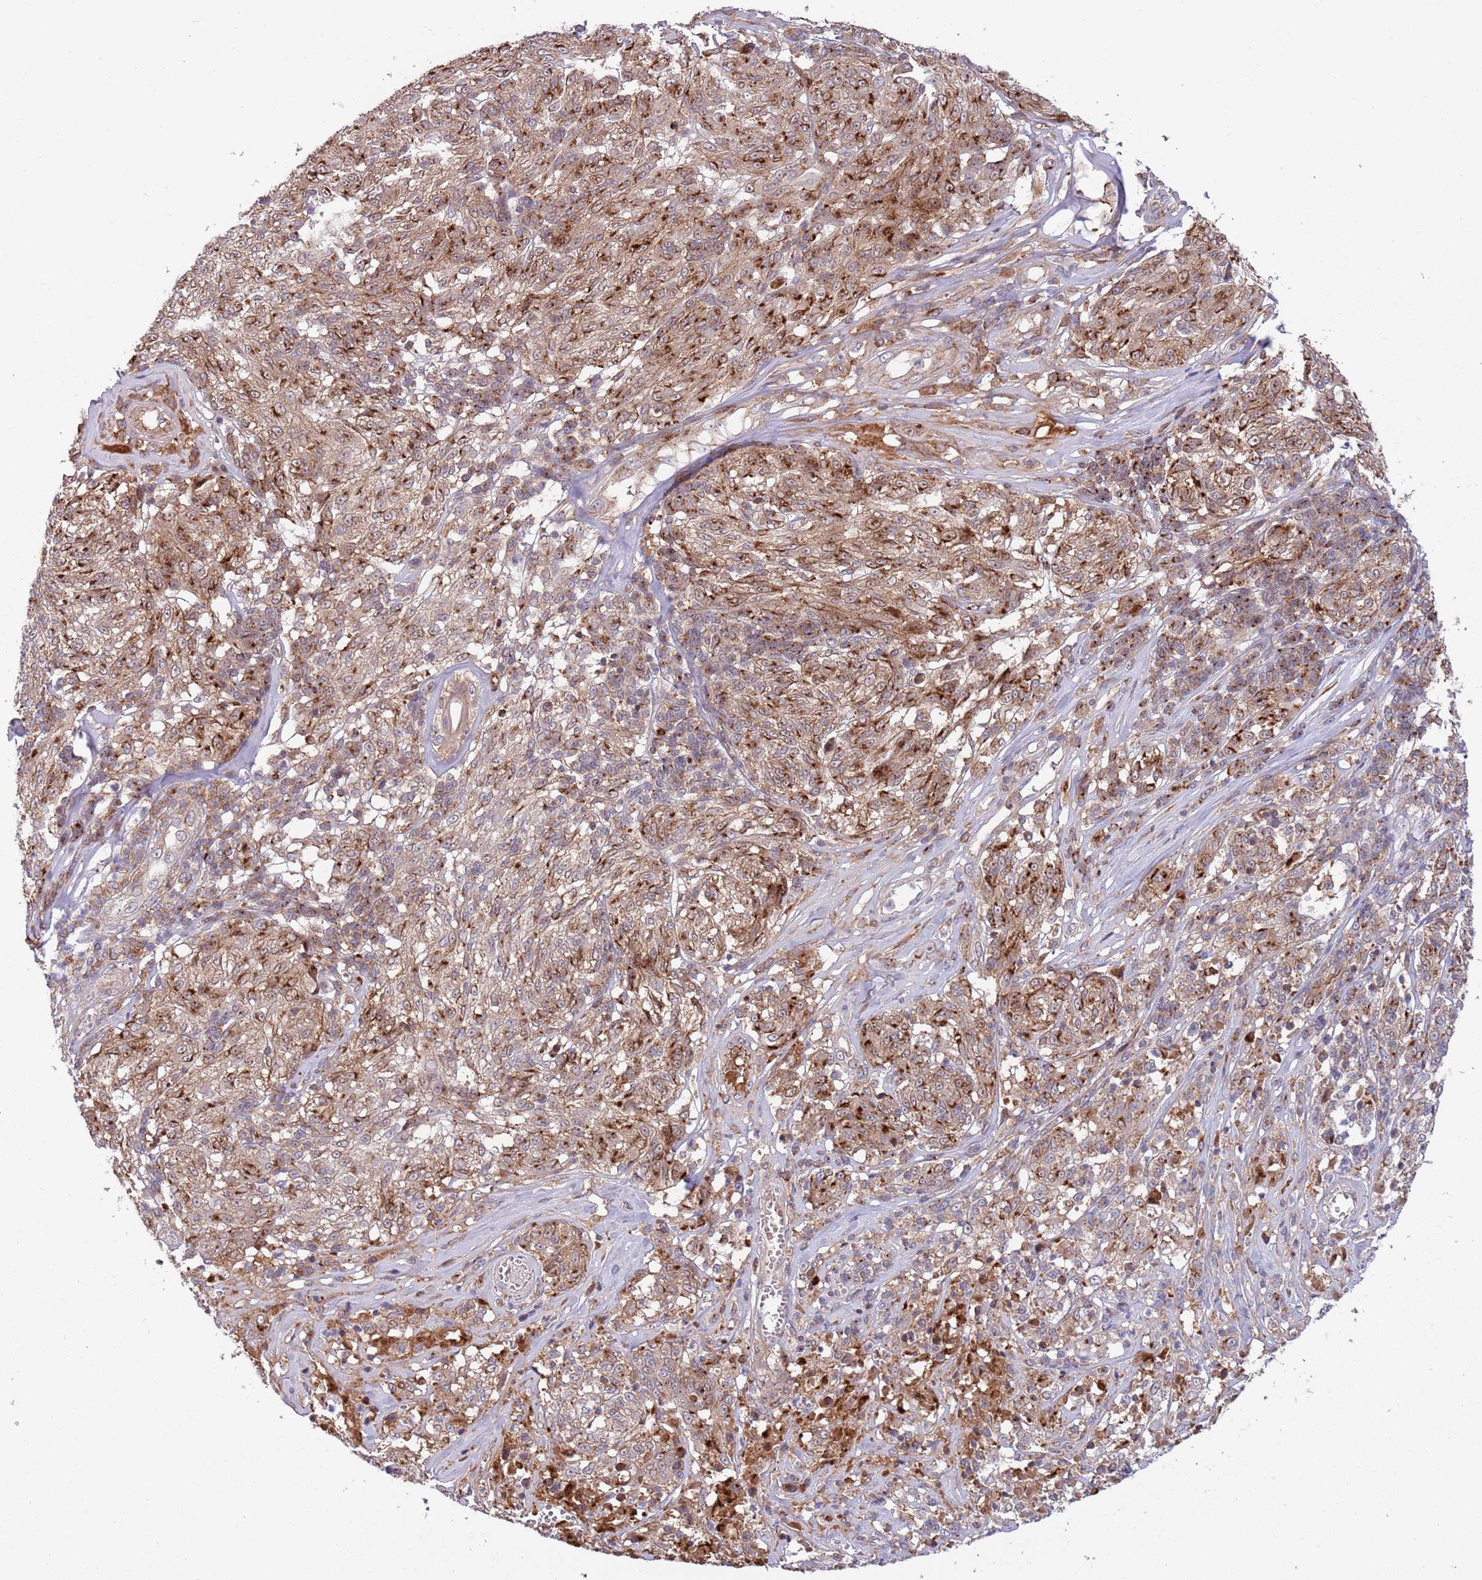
{"staining": {"intensity": "strong", "quantity": ">75%", "location": "cytoplasmic/membranous"}, "tissue": "melanoma", "cell_type": "Tumor cells", "image_type": "cancer", "snomed": [{"axis": "morphology", "description": "Malignant melanoma, NOS"}, {"axis": "topography", "description": "Skin"}], "caption": "Tumor cells show strong cytoplasmic/membranous expression in about >75% of cells in malignant melanoma. (Stains: DAB (3,3'-diaminobenzidine) in brown, nuclei in blue, Microscopy: brightfield microscopy at high magnification).", "gene": "BTBD7", "patient": {"sex": "female", "age": 63}}